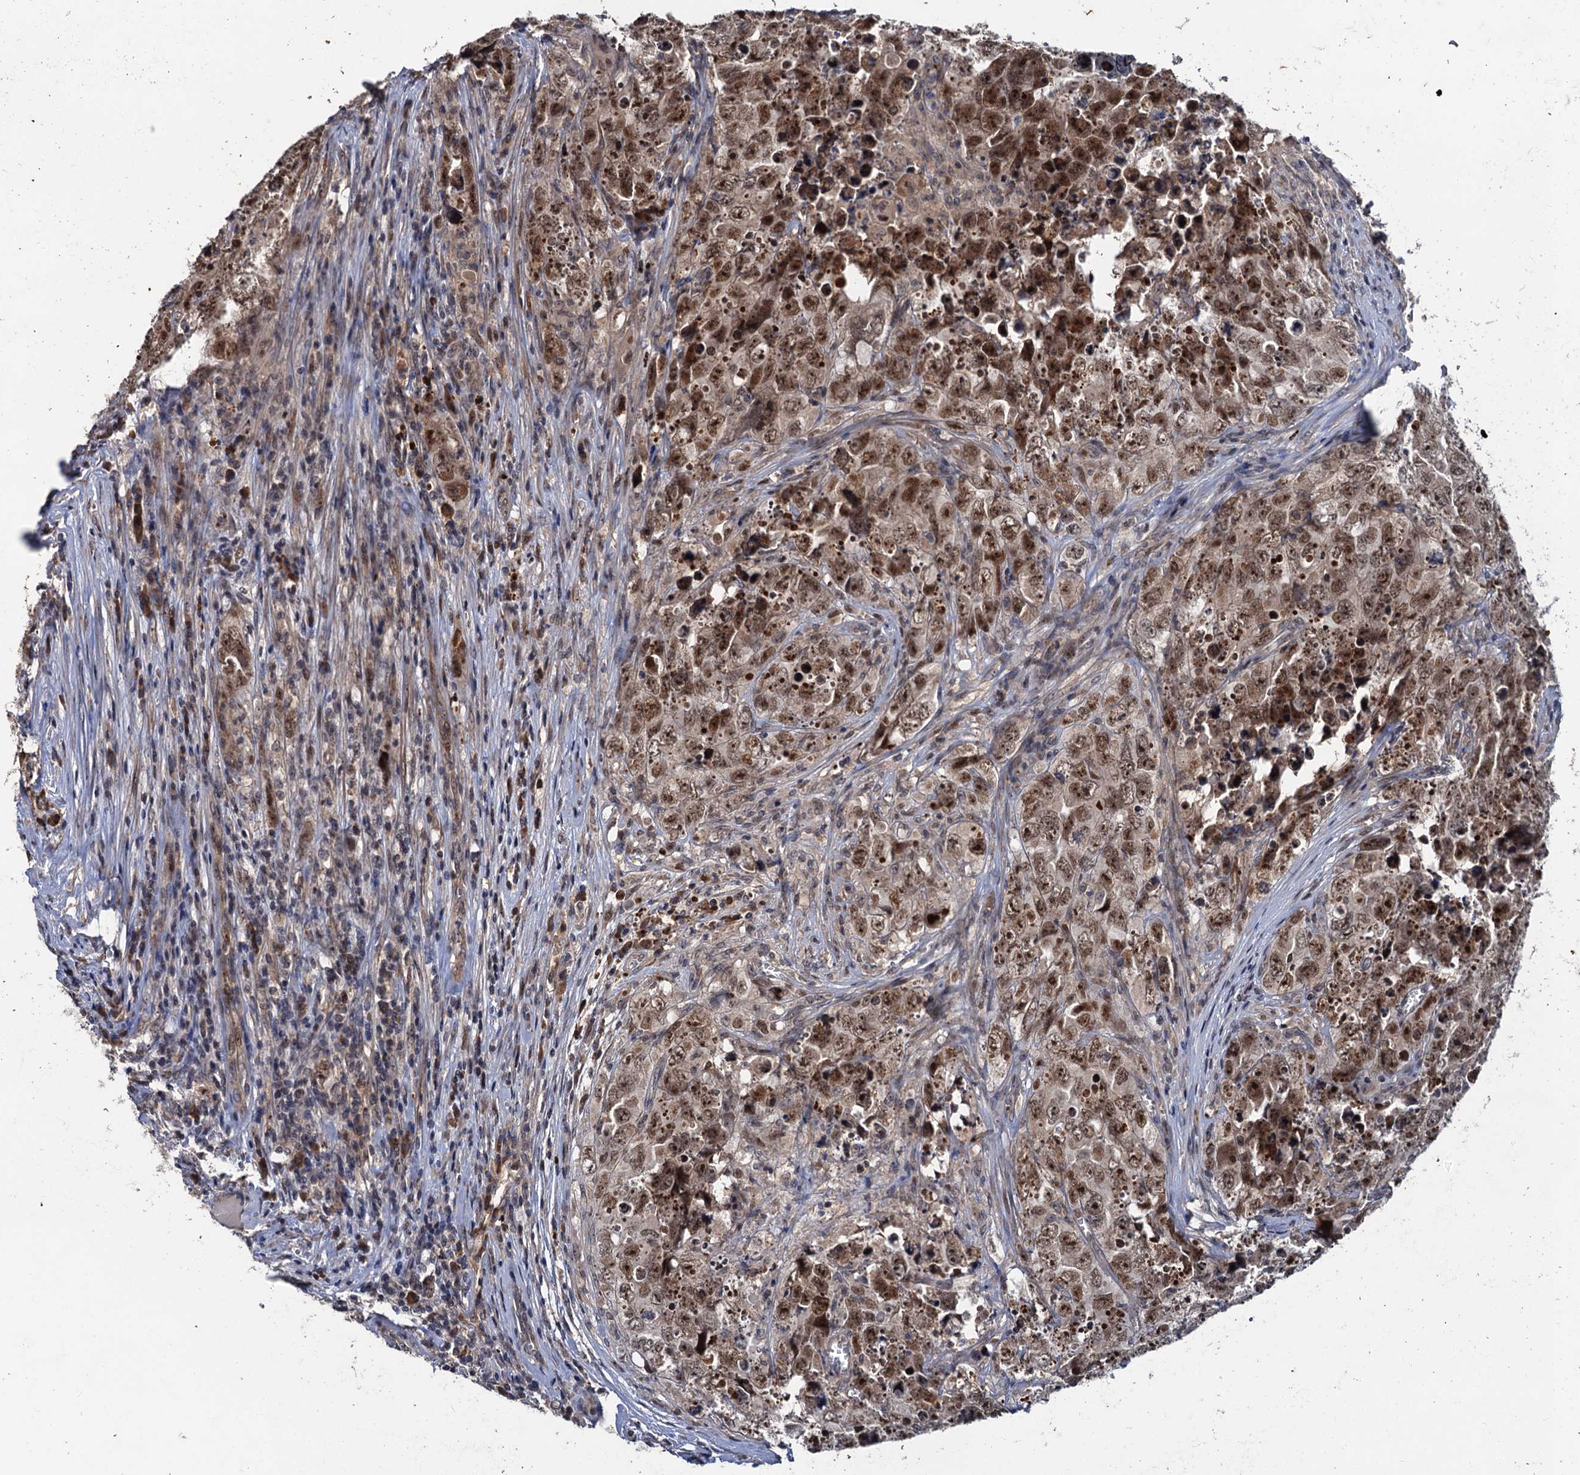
{"staining": {"intensity": "moderate", "quantity": ">75%", "location": "nuclear"}, "tissue": "testis cancer", "cell_type": "Tumor cells", "image_type": "cancer", "snomed": [{"axis": "morphology", "description": "Seminoma, NOS"}, {"axis": "morphology", "description": "Carcinoma, Embryonal, NOS"}, {"axis": "topography", "description": "Testis"}], "caption": "Testis cancer was stained to show a protein in brown. There is medium levels of moderate nuclear positivity in approximately >75% of tumor cells.", "gene": "LRRC63", "patient": {"sex": "male", "age": 43}}